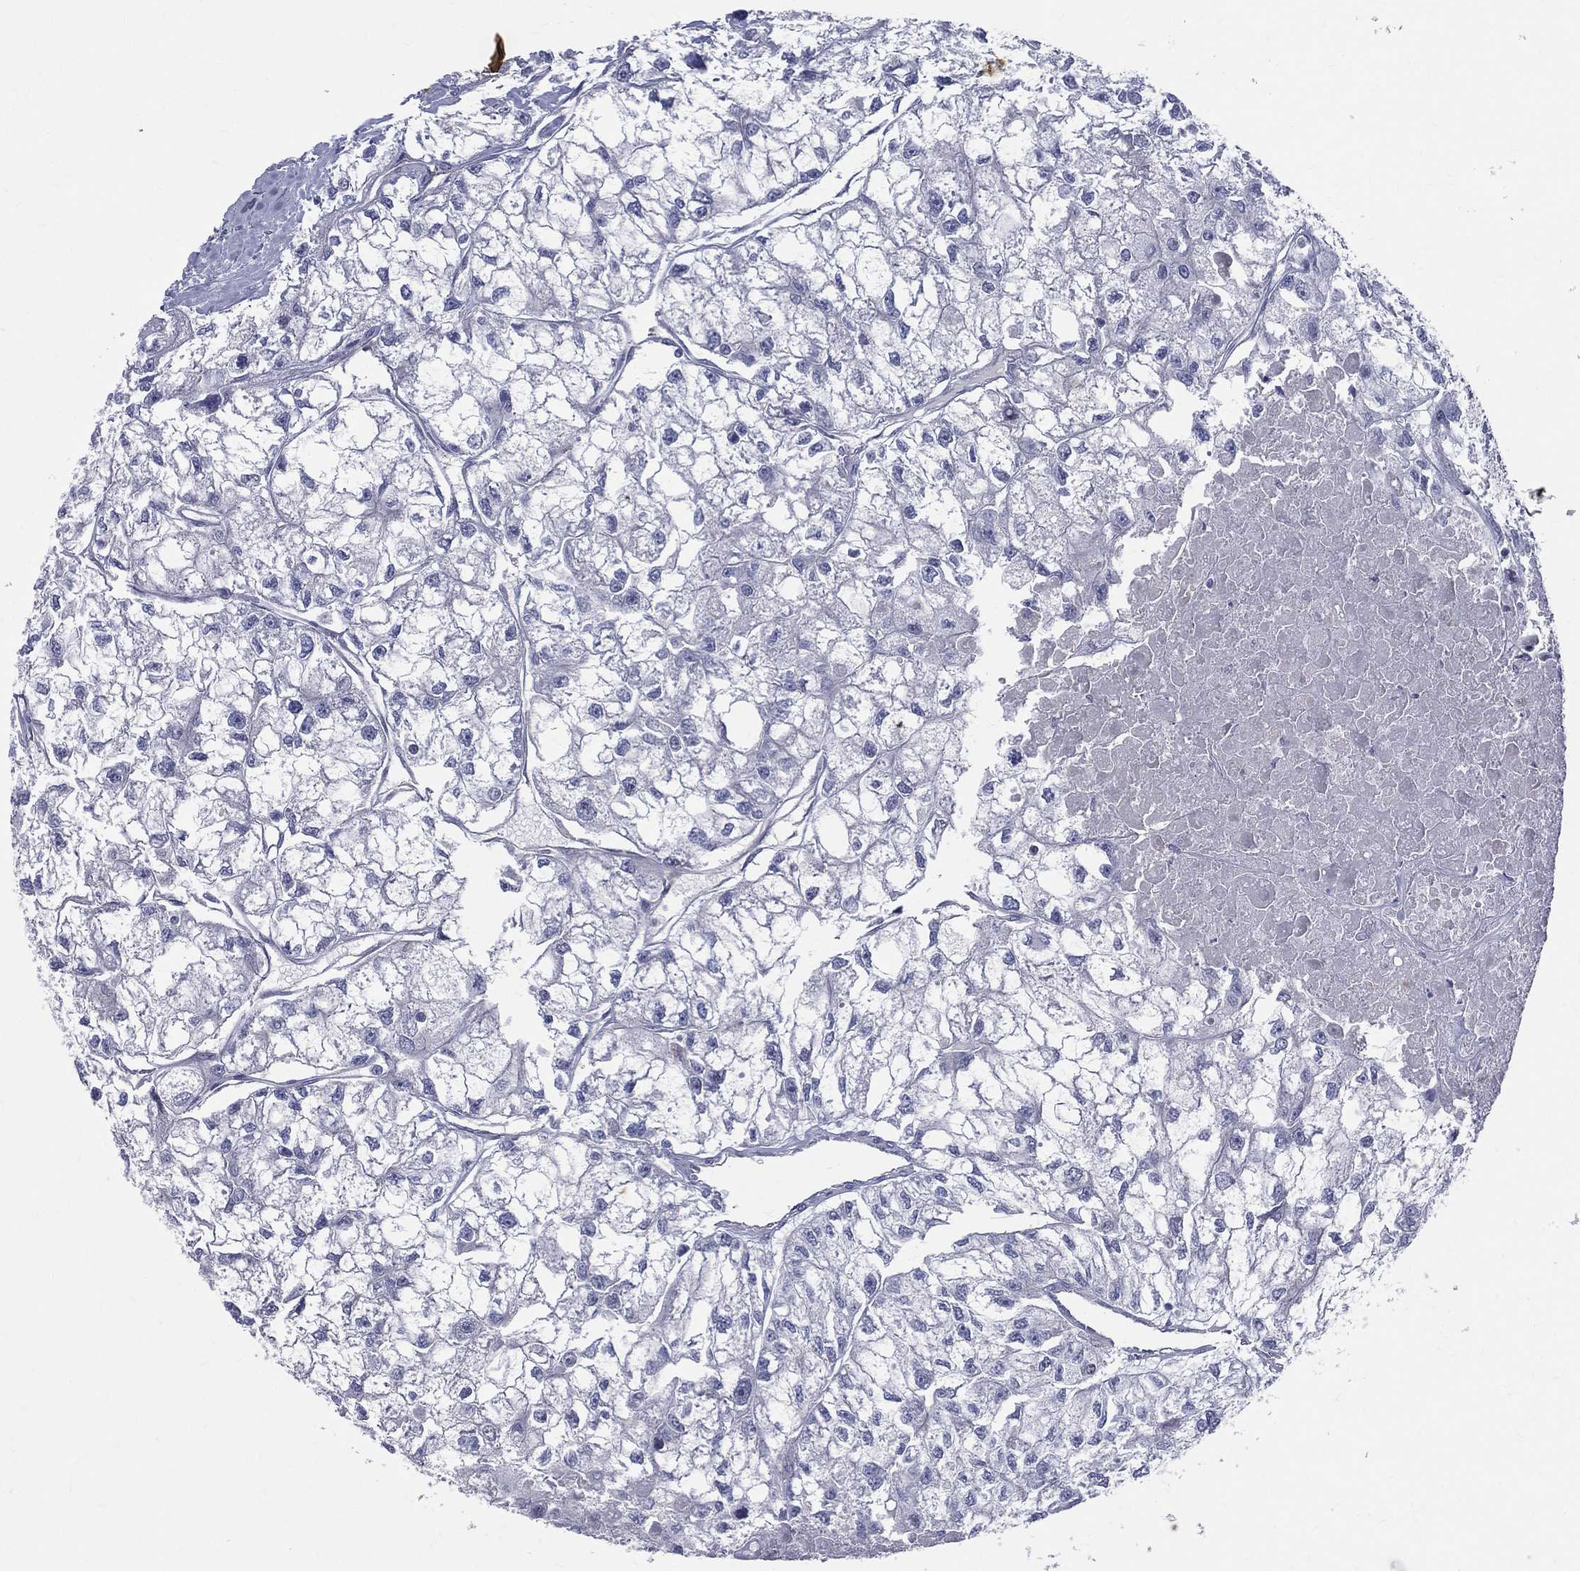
{"staining": {"intensity": "negative", "quantity": "none", "location": "none"}, "tissue": "renal cancer", "cell_type": "Tumor cells", "image_type": "cancer", "snomed": [{"axis": "morphology", "description": "Adenocarcinoma, NOS"}, {"axis": "topography", "description": "Kidney"}], "caption": "The histopathology image demonstrates no significant staining in tumor cells of renal cancer. (DAB immunohistochemistry (IHC) with hematoxylin counter stain).", "gene": "DLG4", "patient": {"sex": "male", "age": 56}}